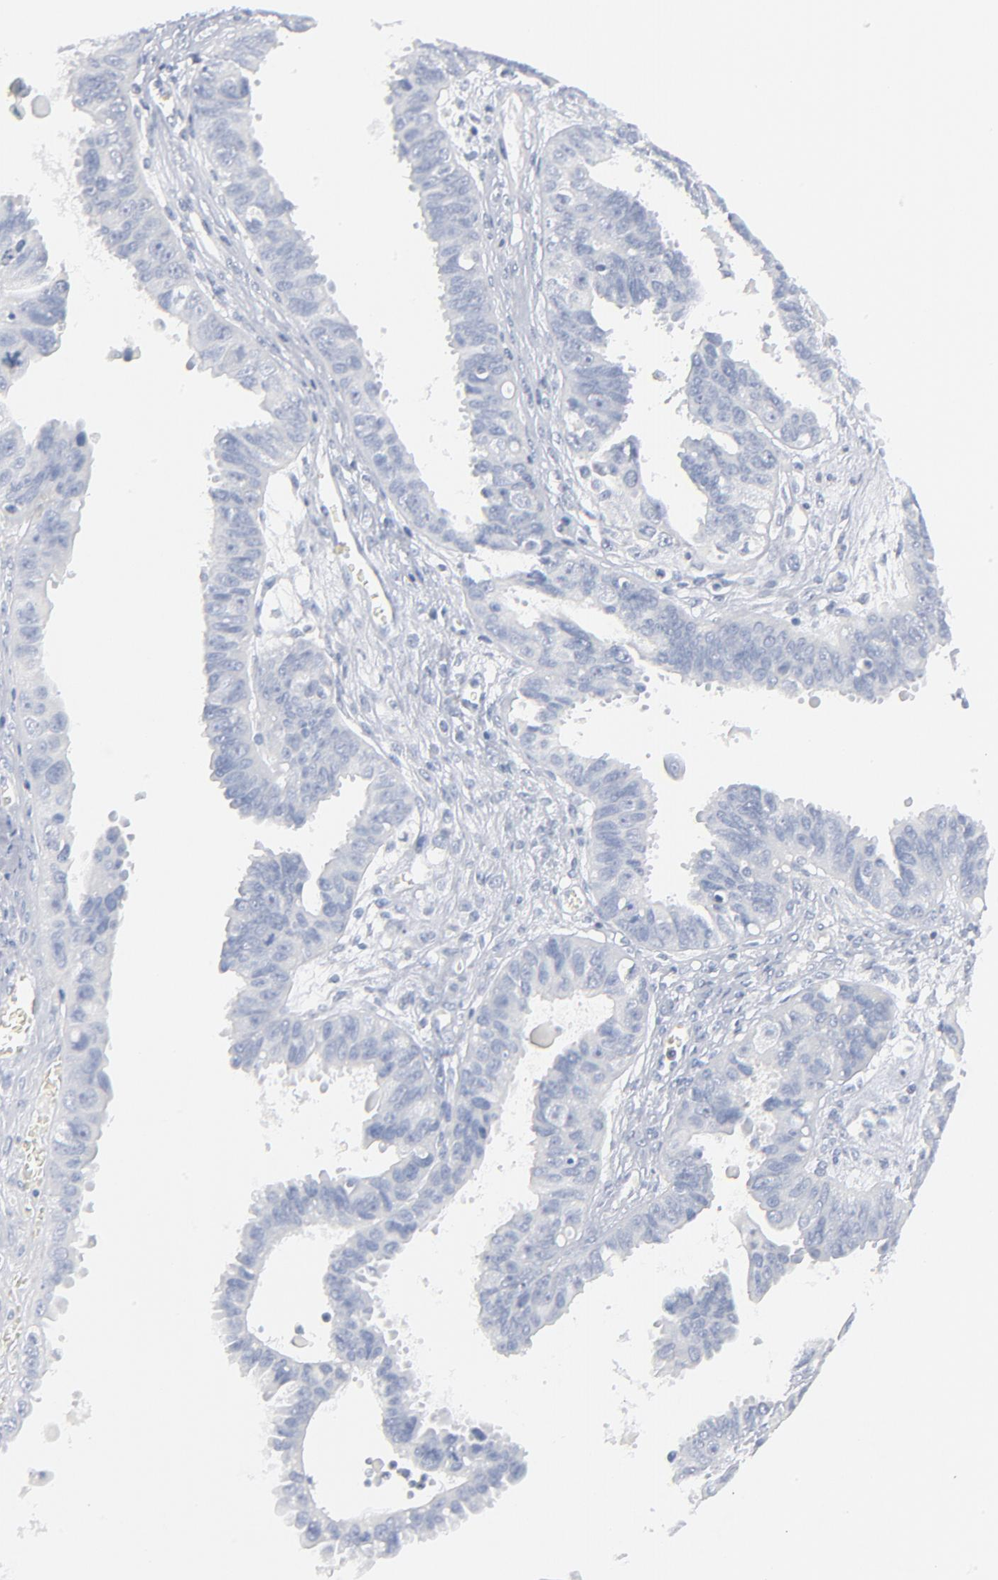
{"staining": {"intensity": "negative", "quantity": "none", "location": "none"}, "tissue": "ovarian cancer", "cell_type": "Tumor cells", "image_type": "cancer", "snomed": [{"axis": "morphology", "description": "Carcinoma, endometroid"}, {"axis": "topography", "description": "Ovary"}], "caption": "The micrograph demonstrates no significant expression in tumor cells of ovarian endometroid carcinoma.", "gene": "PTK2B", "patient": {"sex": "female", "age": 85}}